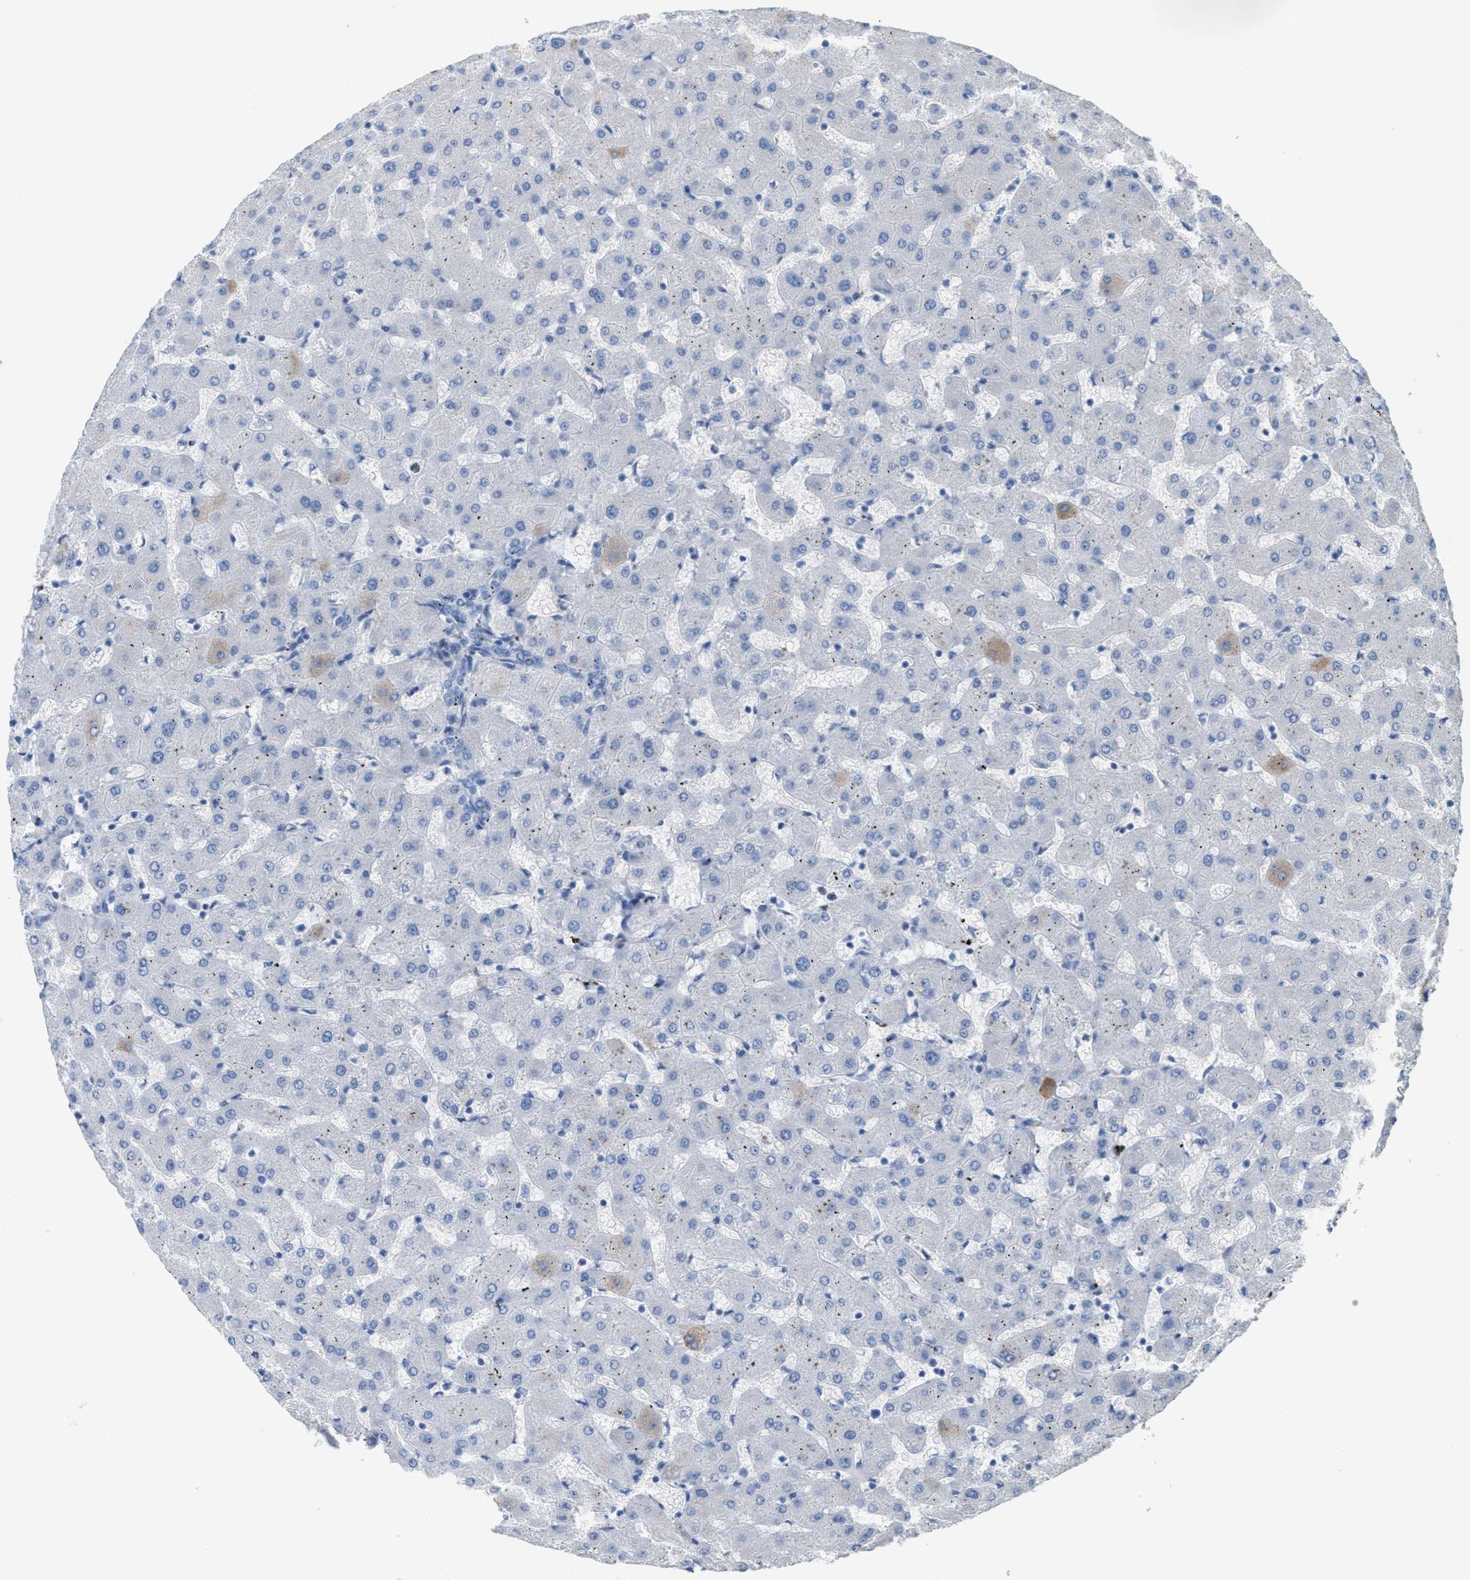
{"staining": {"intensity": "negative", "quantity": "none", "location": "none"}, "tissue": "liver", "cell_type": "Cholangiocytes", "image_type": "normal", "snomed": [{"axis": "morphology", "description": "Normal tissue, NOS"}, {"axis": "topography", "description": "Liver"}], "caption": "This is an immunohistochemistry micrograph of normal liver. There is no staining in cholangiocytes.", "gene": "MPP3", "patient": {"sex": "female", "age": 63}}